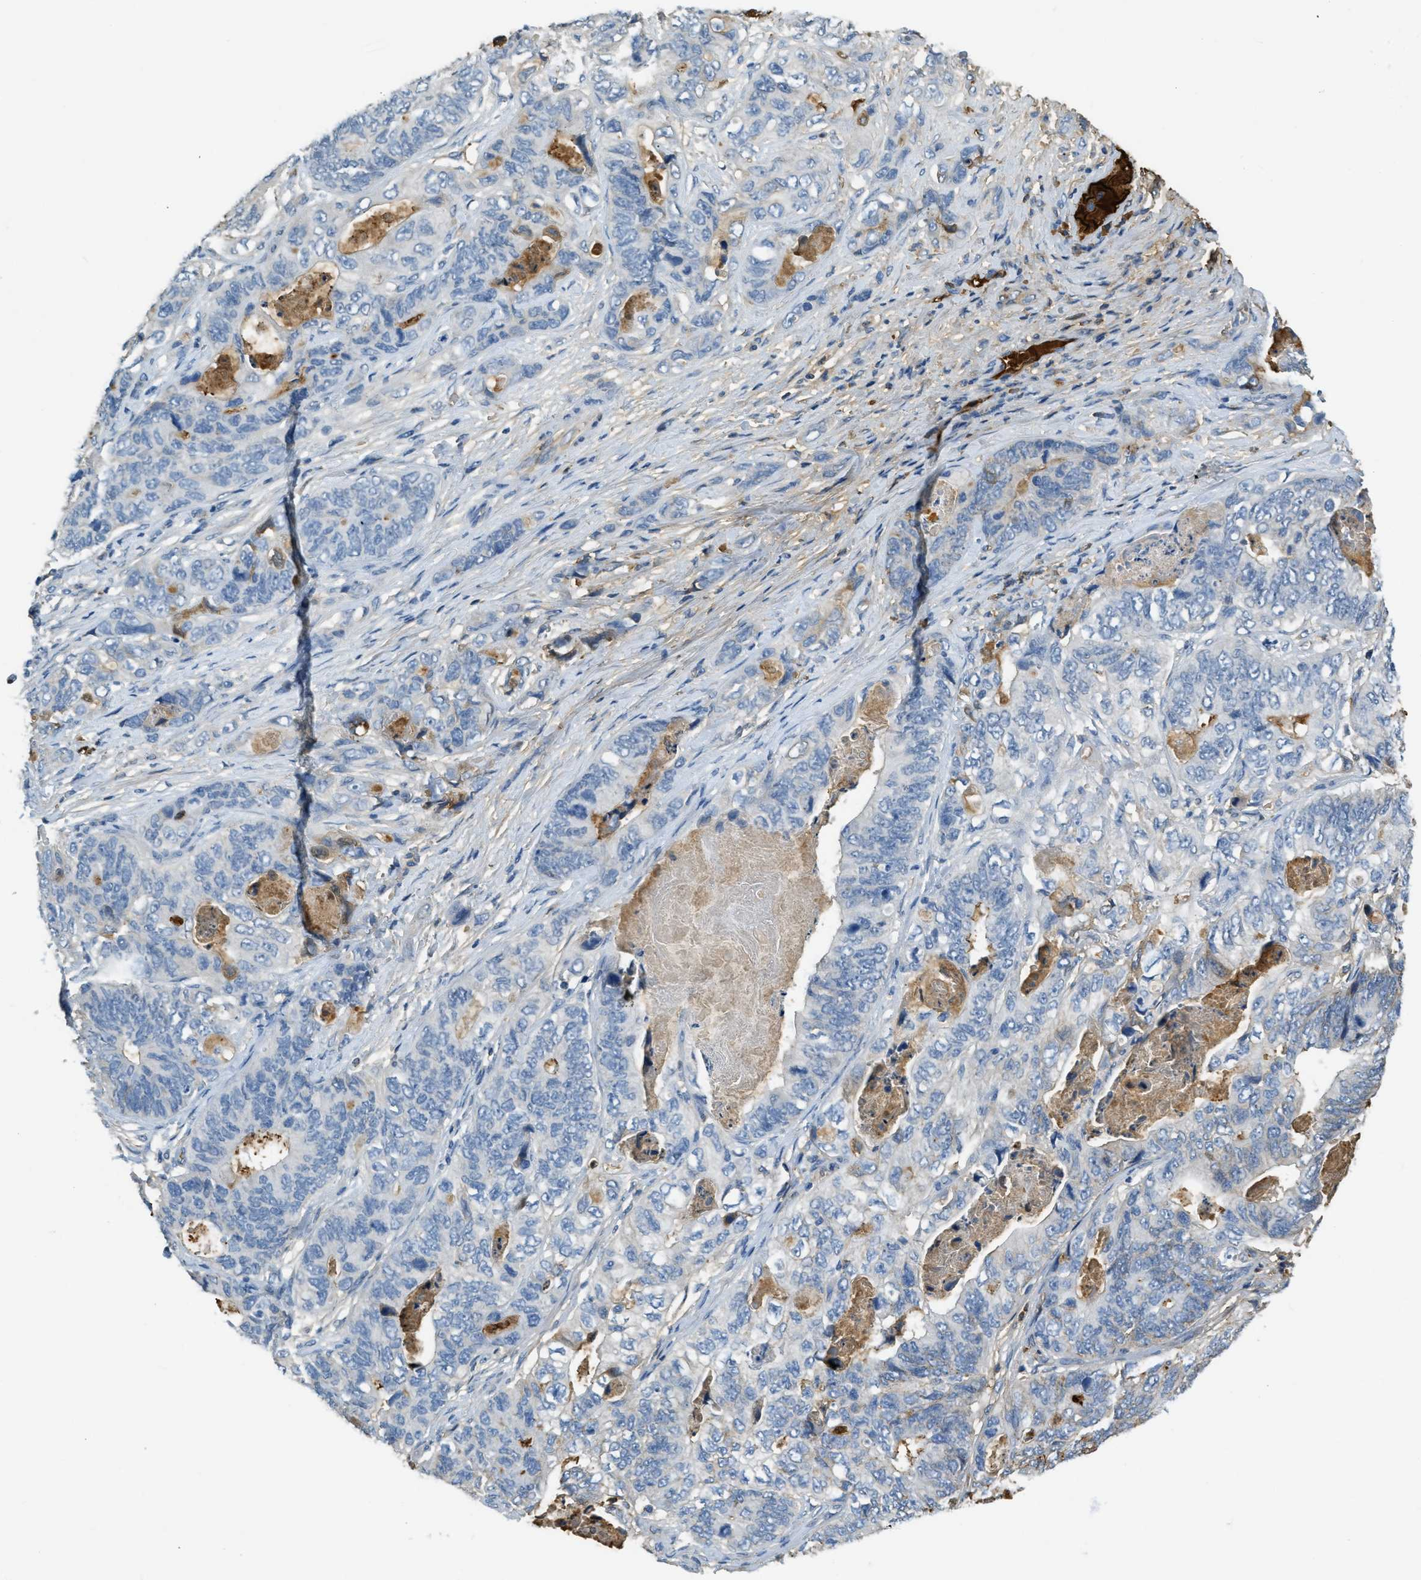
{"staining": {"intensity": "negative", "quantity": "none", "location": "none"}, "tissue": "stomach cancer", "cell_type": "Tumor cells", "image_type": "cancer", "snomed": [{"axis": "morphology", "description": "Adenocarcinoma, NOS"}, {"axis": "topography", "description": "Stomach"}], "caption": "Stomach adenocarcinoma stained for a protein using immunohistochemistry reveals no staining tumor cells.", "gene": "PRTN3", "patient": {"sex": "female", "age": 89}}